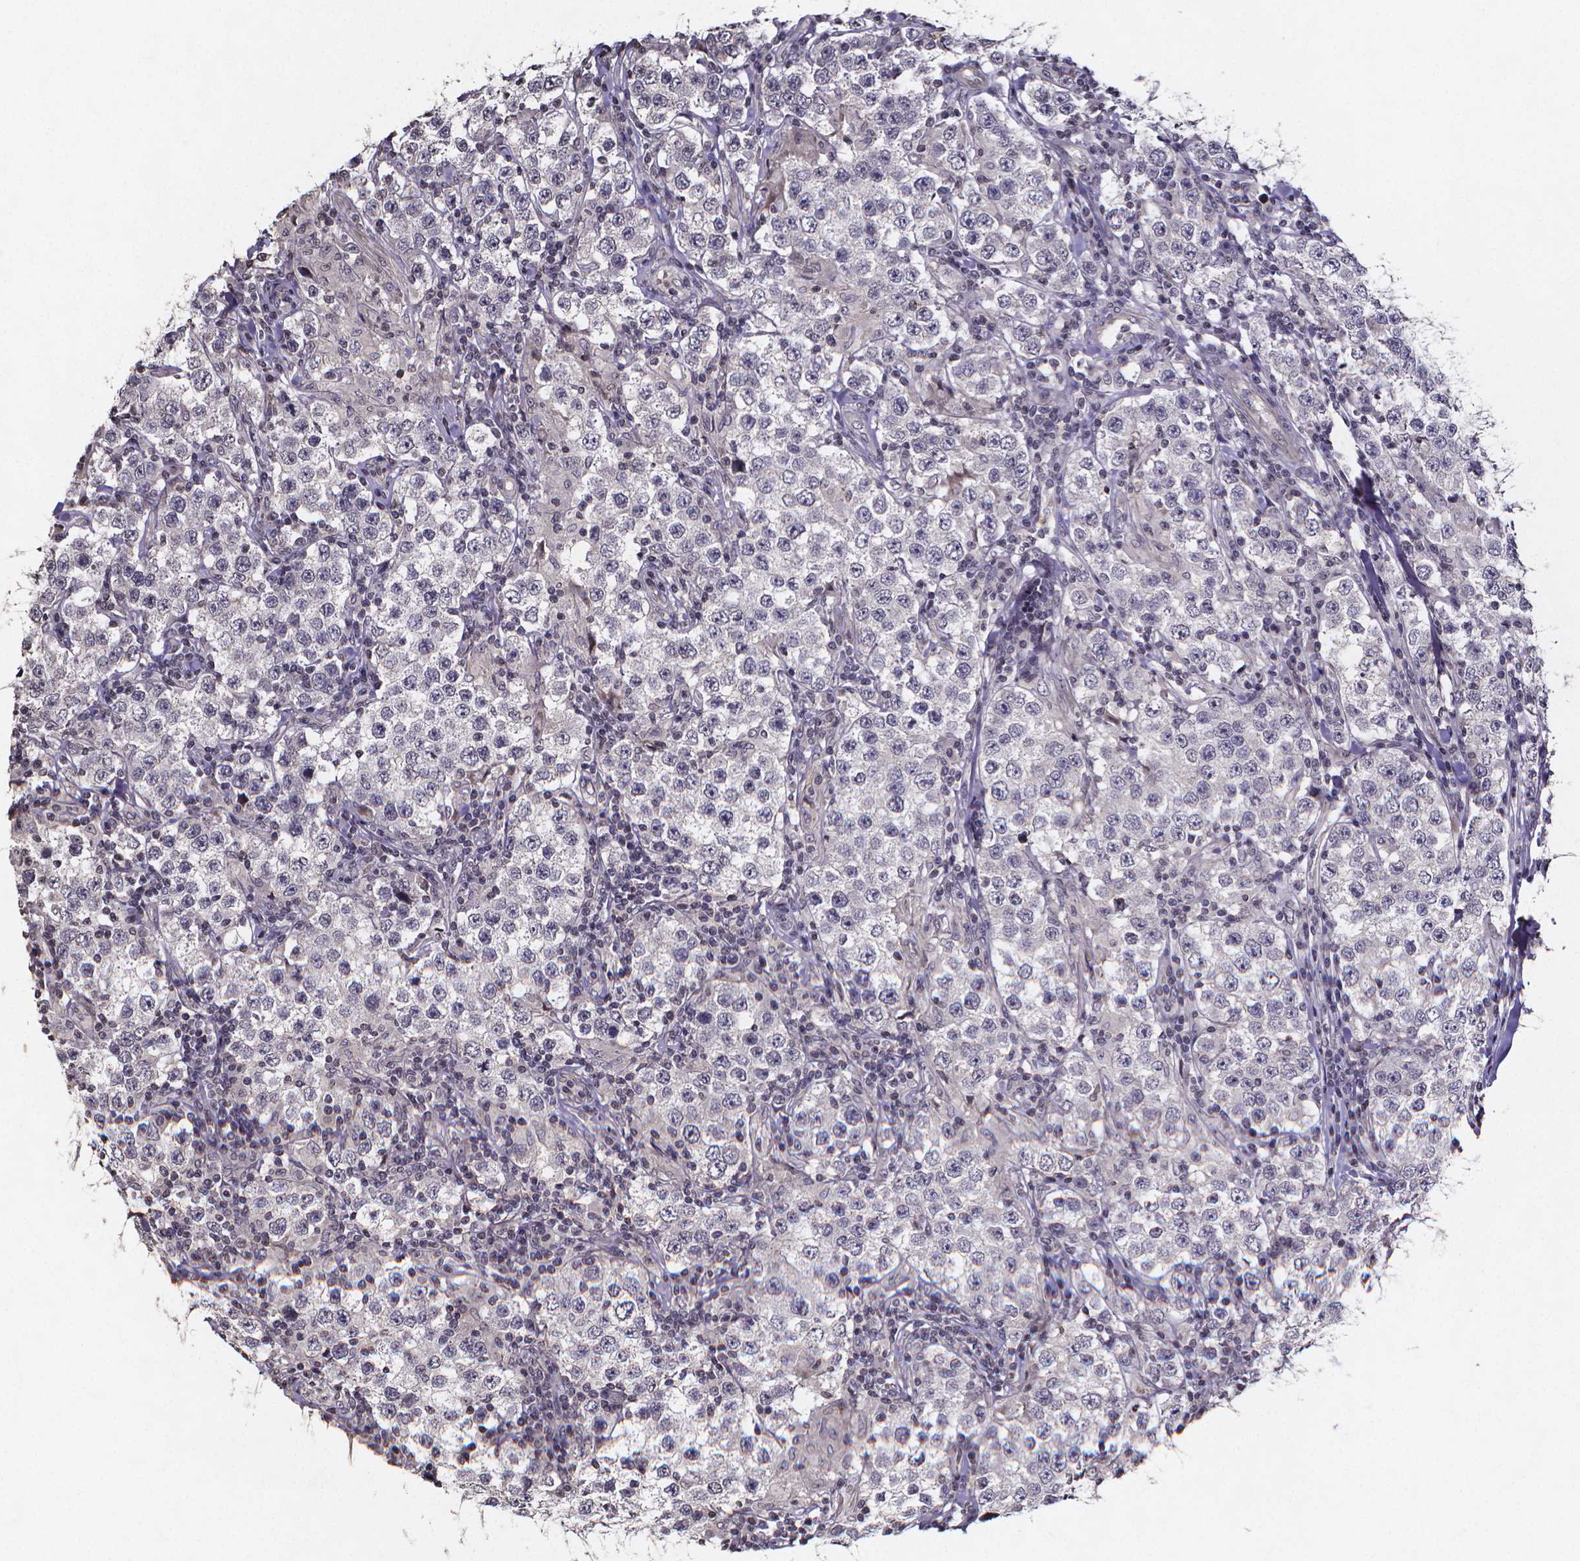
{"staining": {"intensity": "negative", "quantity": "none", "location": "none"}, "tissue": "testis cancer", "cell_type": "Tumor cells", "image_type": "cancer", "snomed": [{"axis": "morphology", "description": "Seminoma, NOS"}, {"axis": "morphology", "description": "Carcinoma, Embryonal, NOS"}, {"axis": "topography", "description": "Testis"}], "caption": "IHC photomicrograph of testis cancer stained for a protein (brown), which reveals no staining in tumor cells.", "gene": "TP73", "patient": {"sex": "male", "age": 41}}